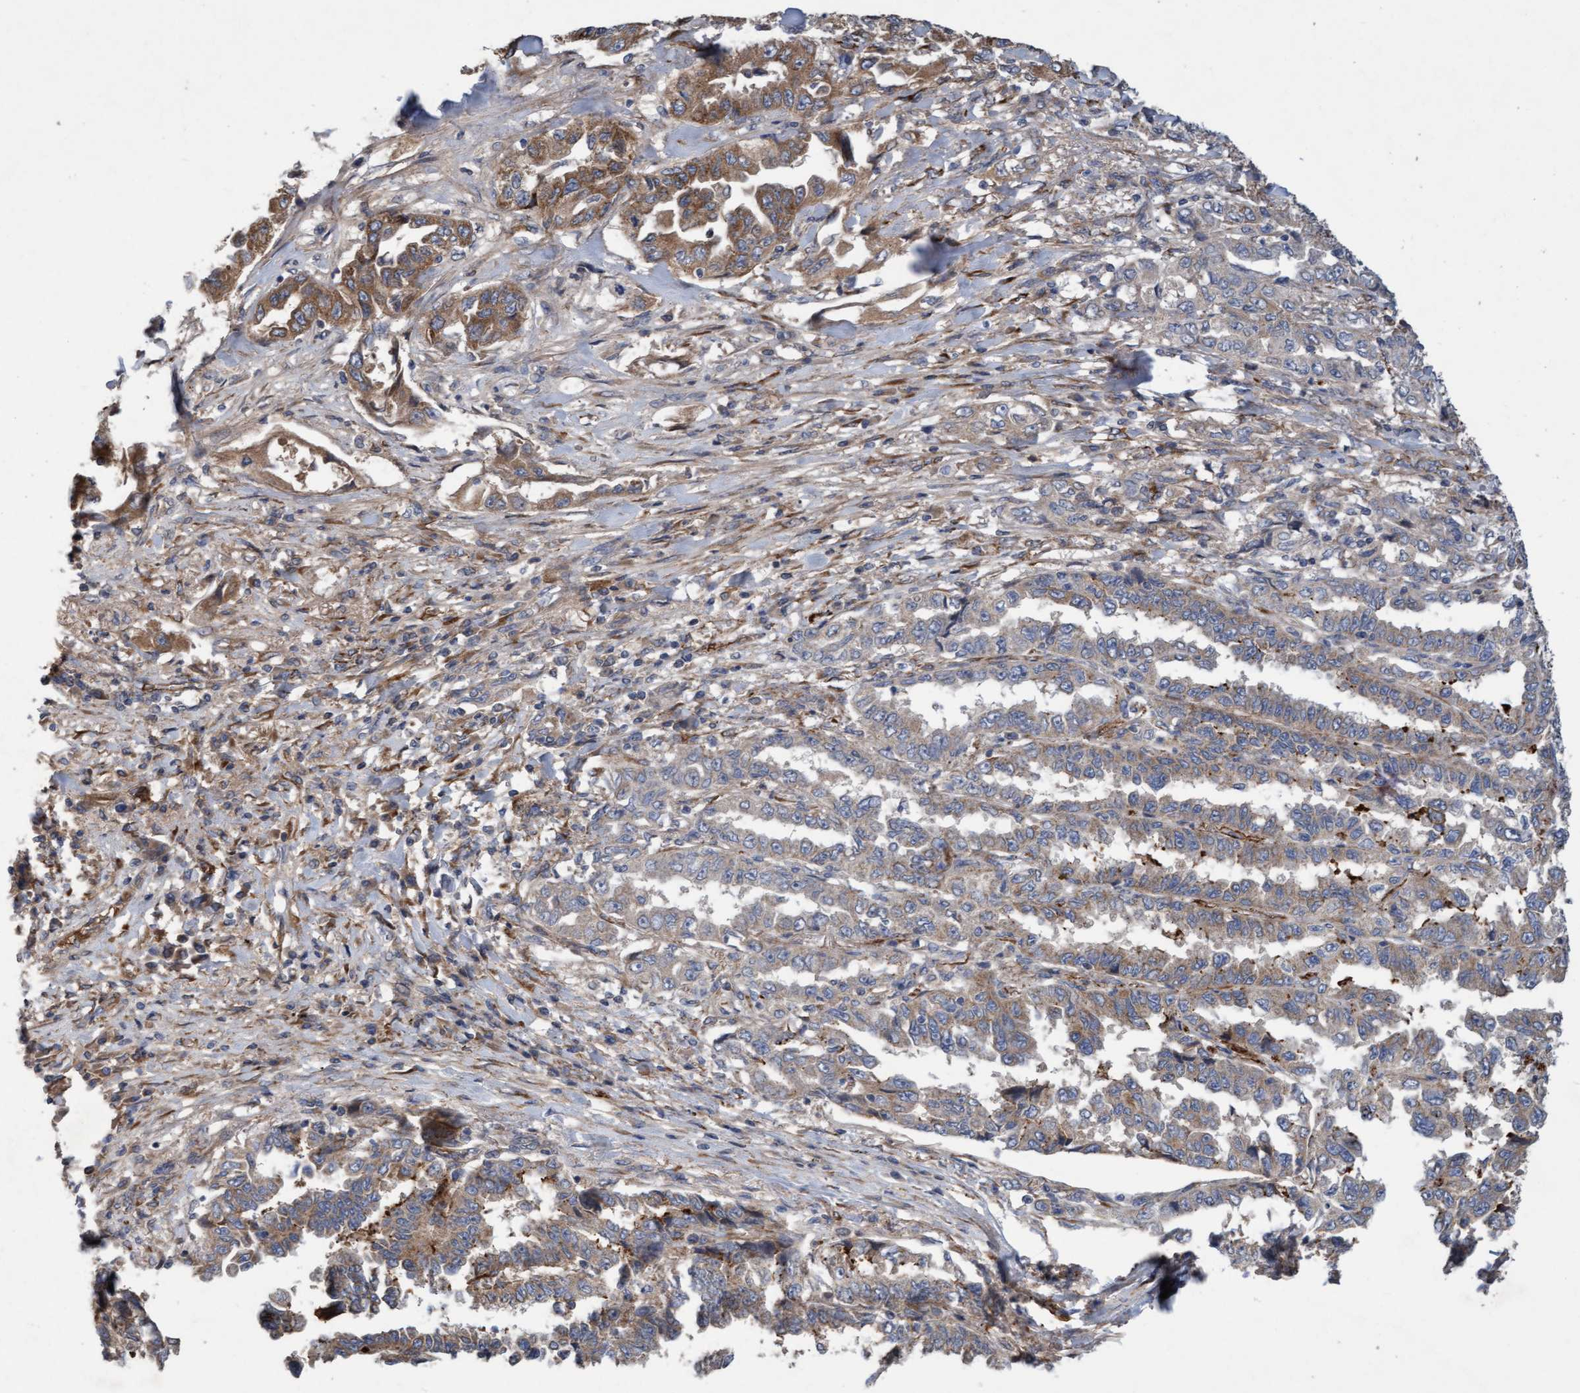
{"staining": {"intensity": "moderate", "quantity": ">75%", "location": "cytoplasmic/membranous"}, "tissue": "lung cancer", "cell_type": "Tumor cells", "image_type": "cancer", "snomed": [{"axis": "morphology", "description": "Adenocarcinoma, NOS"}, {"axis": "topography", "description": "Lung"}], "caption": "Immunohistochemical staining of lung adenocarcinoma shows medium levels of moderate cytoplasmic/membranous positivity in about >75% of tumor cells.", "gene": "DDHD2", "patient": {"sex": "female", "age": 51}}